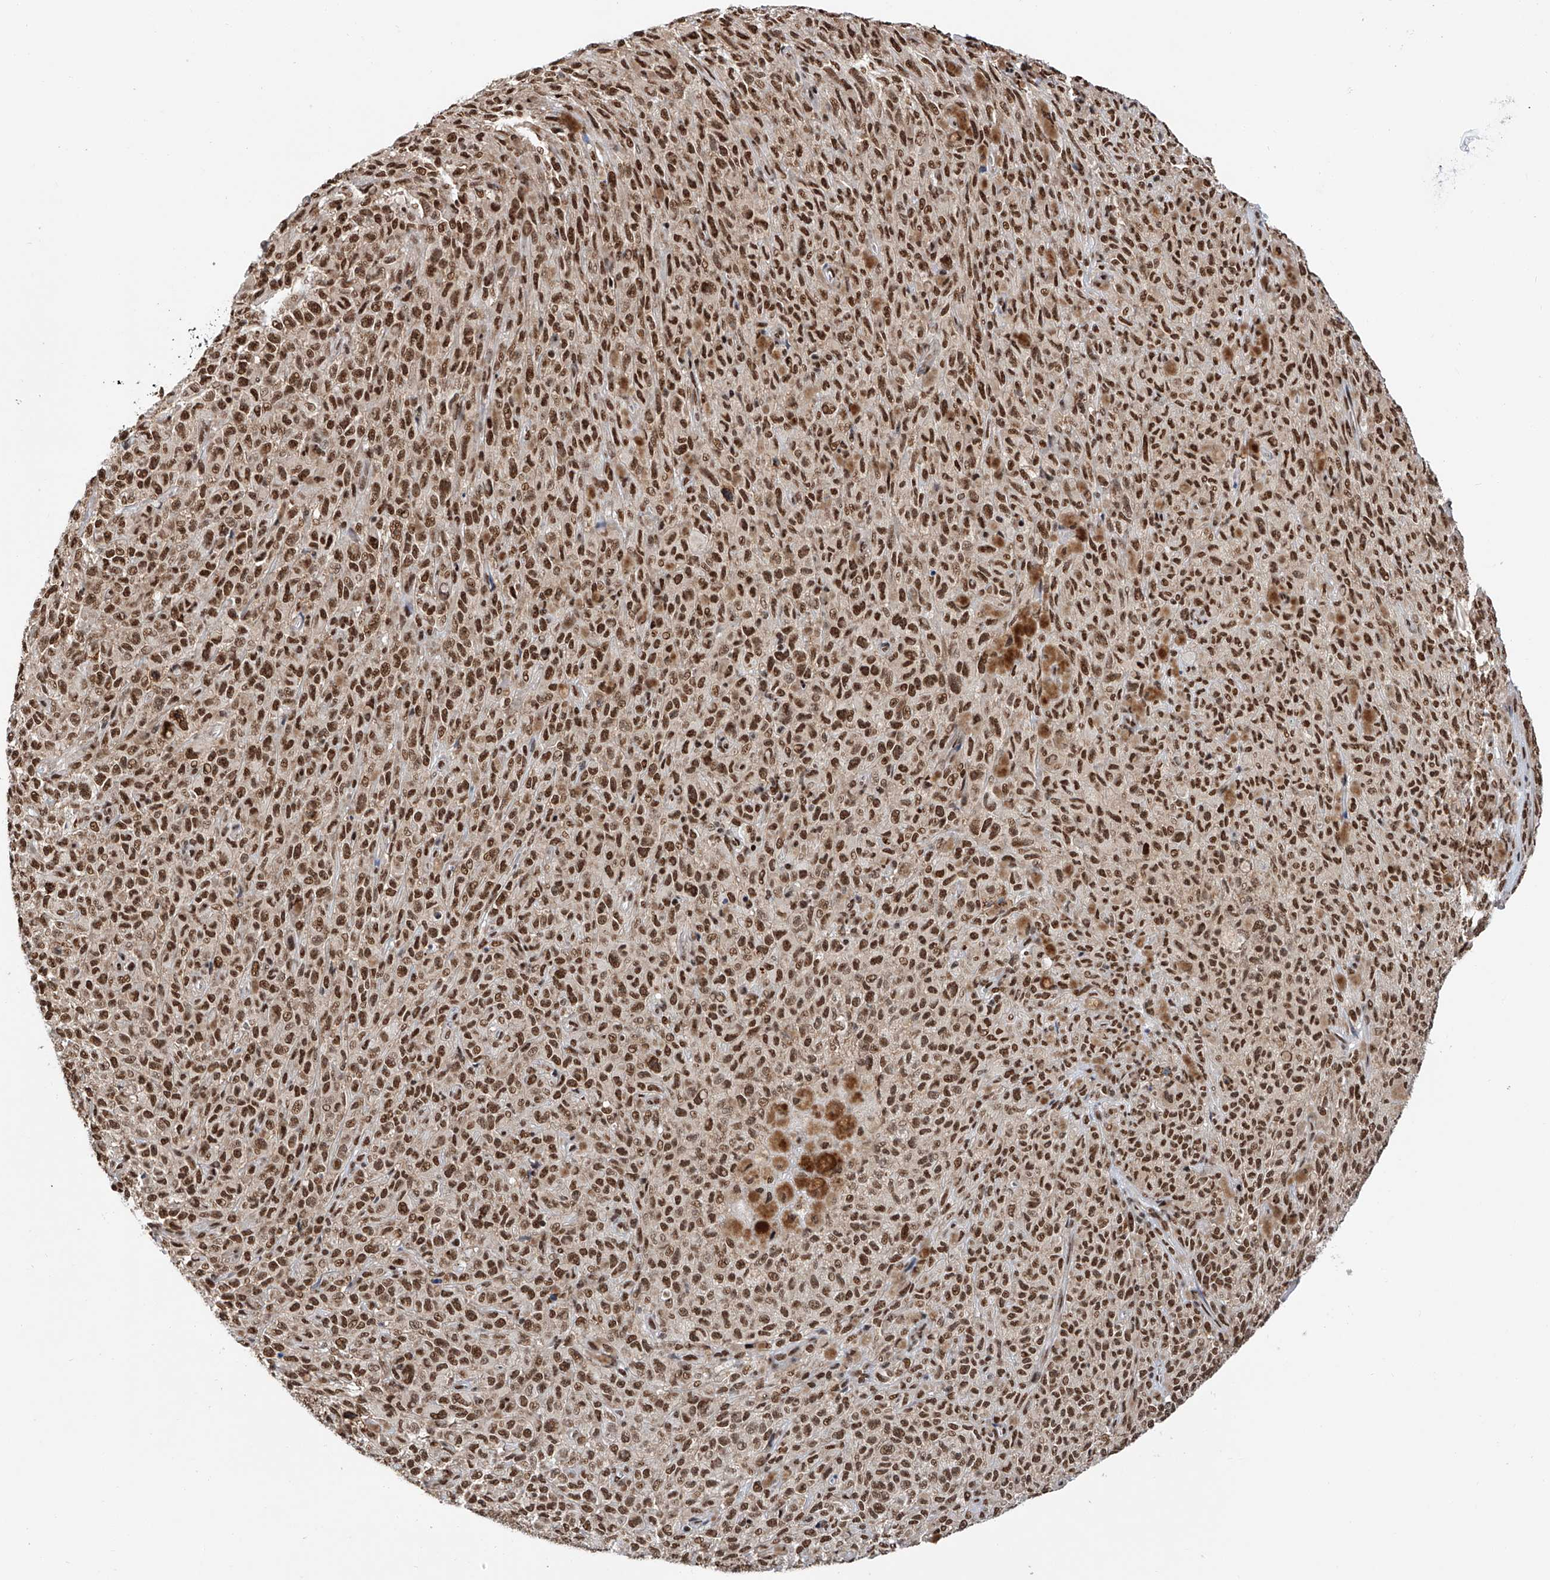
{"staining": {"intensity": "strong", "quantity": ">75%", "location": "nuclear"}, "tissue": "melanoma", "cell_type": "Tumor cells", "image_type": "cancer", "snomed": [{"axis": "morphology", "description": "Malignant melanoma, NOS"}, {"axis": "topography", "description": "Skin"}], "caption": "A high amount of strong nuclear positivity is identified in about >75% of tumor cells in melanoma tissue.", "gene": "SRSF6", "patient": {"sex": "female", "age": 82}}